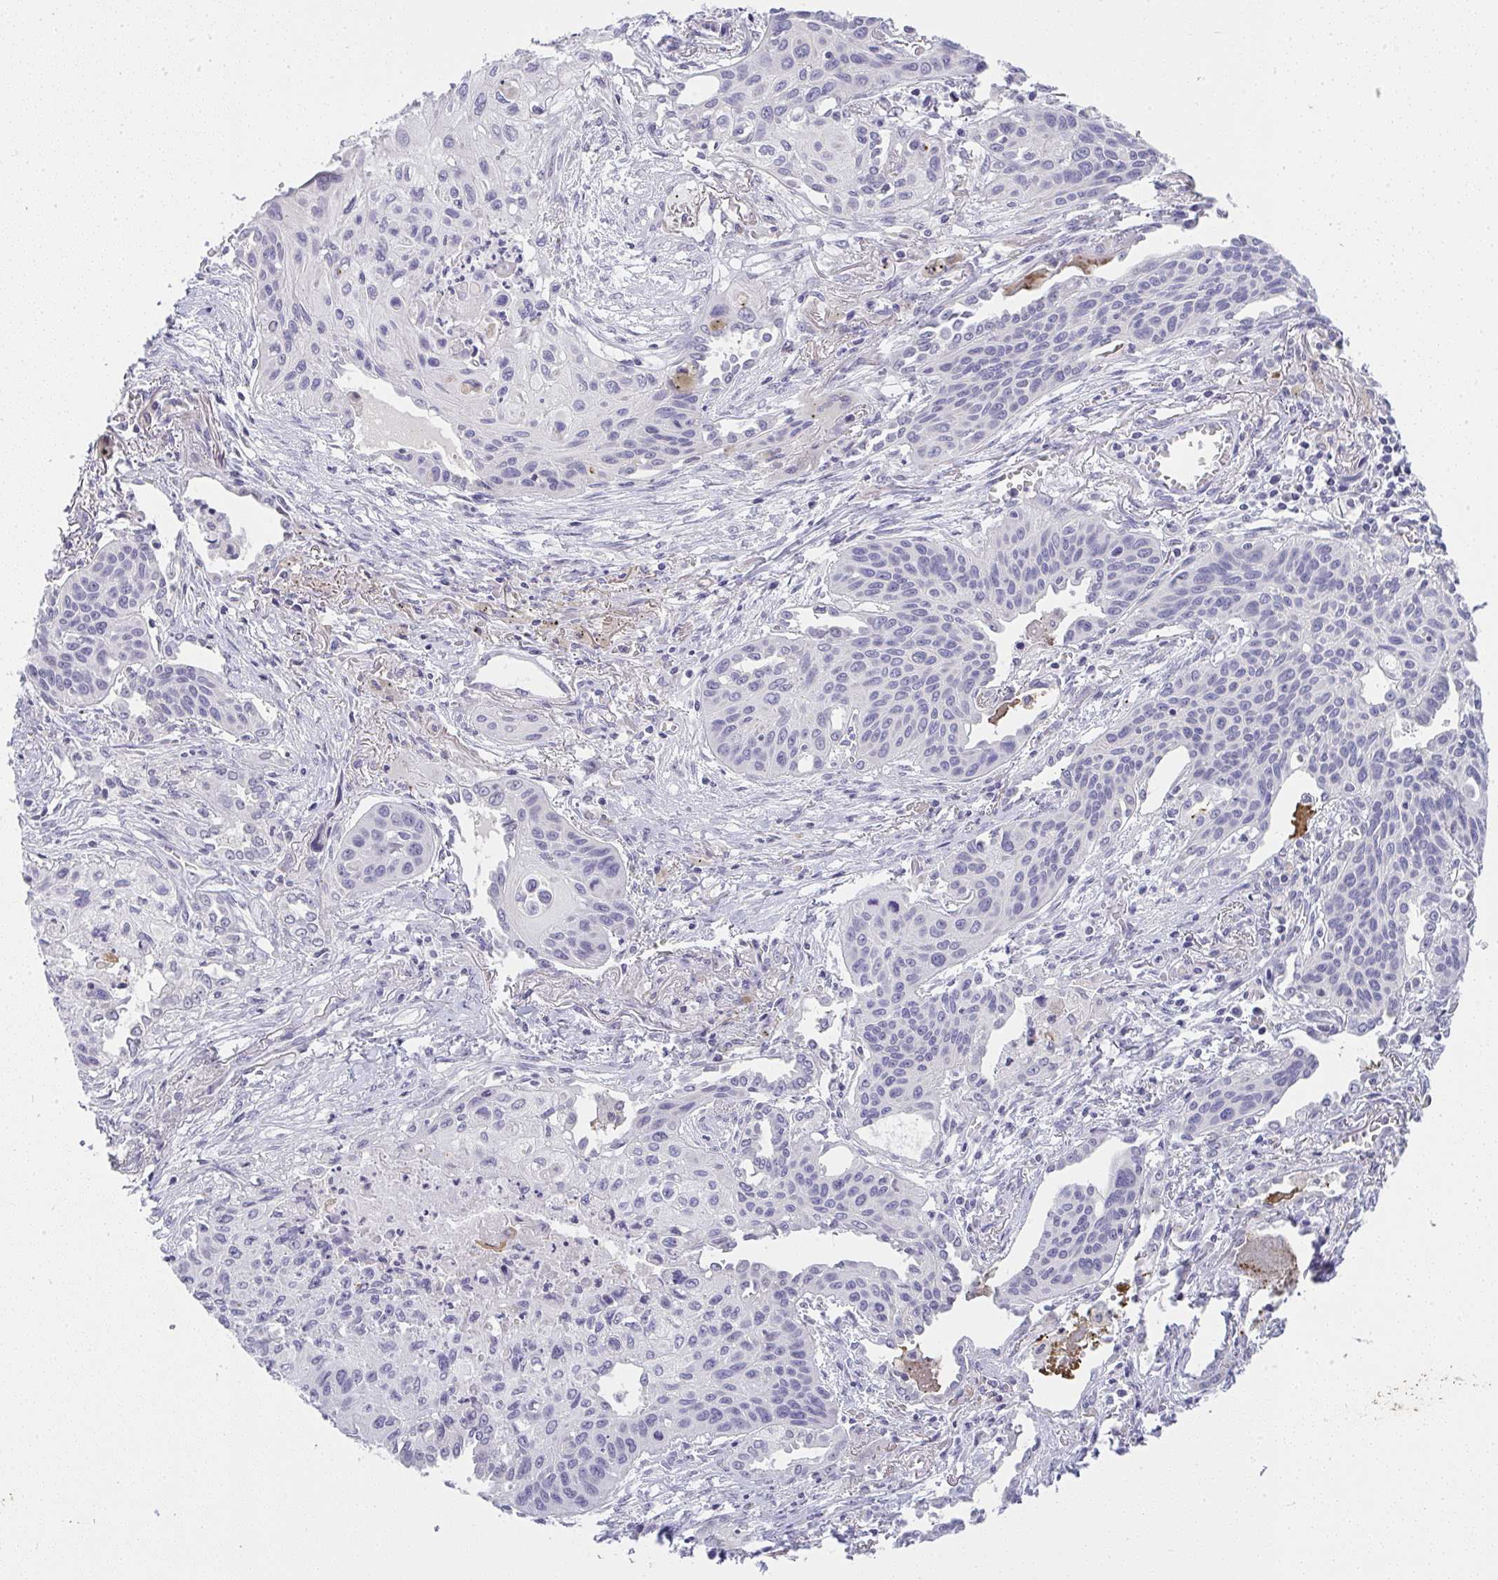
{"staining": {"intensity": "negative", "quantity": "none", "location": "none"}, "tissue": "lung cancer", "cell_type": "Tumor cells", "image_type": "cancer", "snomed": [{"axis": "morphology", "description": "Squamous cell carcinoma, NOS"}, {"axis": "topography", "description": "Lung"}], "caption": "IHC image of neoplastic tissue: lung cancer stained with DAB displays no significant protein positivity in tumor cells.", "gene": "CACNA1S", "patient": {"sex": "male", "age": 71}}